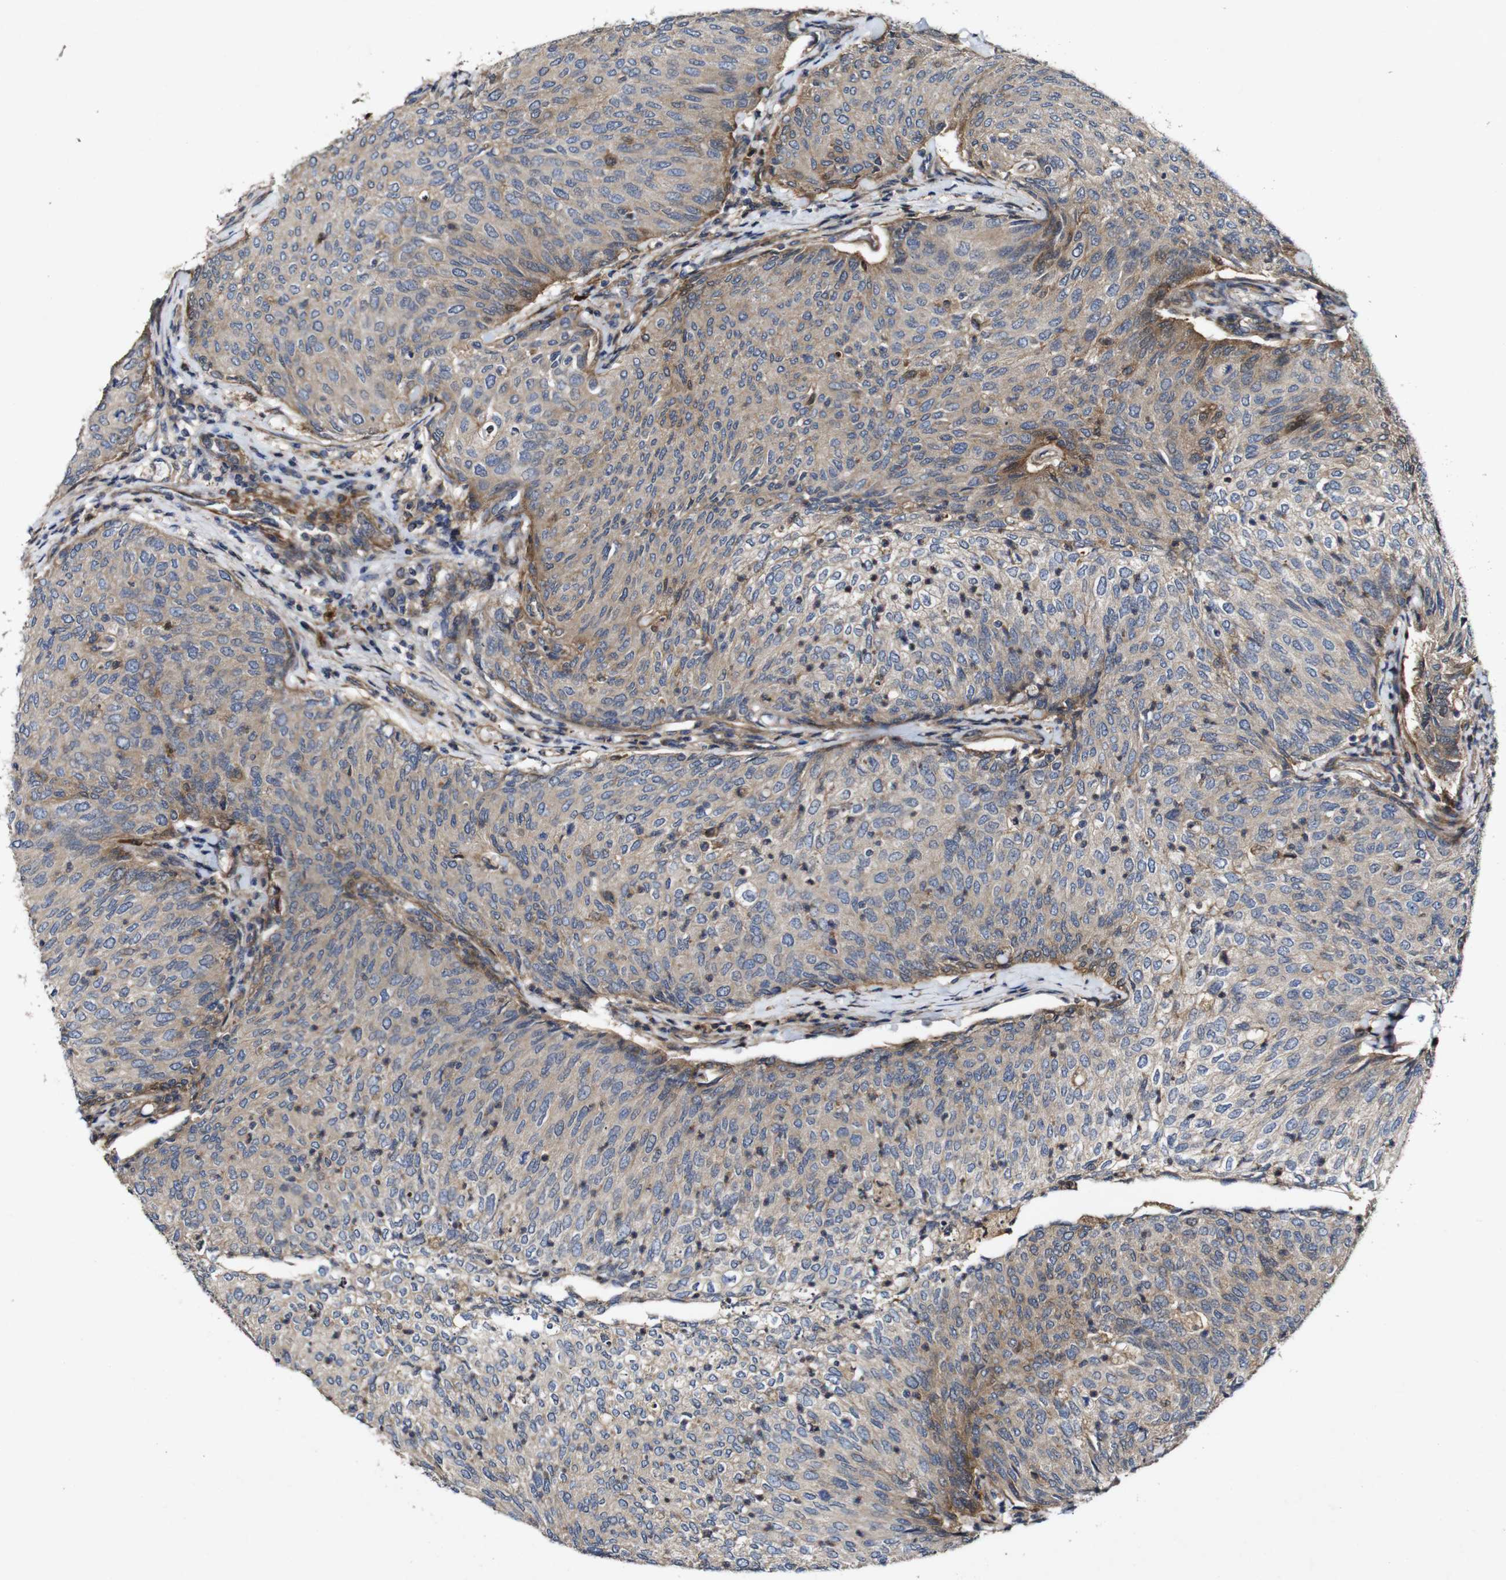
{"staining": {"intensity": "weak", "quantity": "25%-75%", "location": "cytoplasmic/membranous"}, "tissue": "urothelial cancer", "cell_type": "Tumor cells", "image_type": "cancer", "snomed": [{"axis": "morphology", "description": "Urothelial carcinoma, Low grade"}, {"axis": "topography", "description": "Urinary bladder"}], "caption": "This is a micrograph of IHC staining of low-grade urothelial carcinoma, which shows weak expression in the cytoplasmic/membranous of tumor cells.", "gene": "GSDME", "patient": {"sex": "female", "age": 79}}